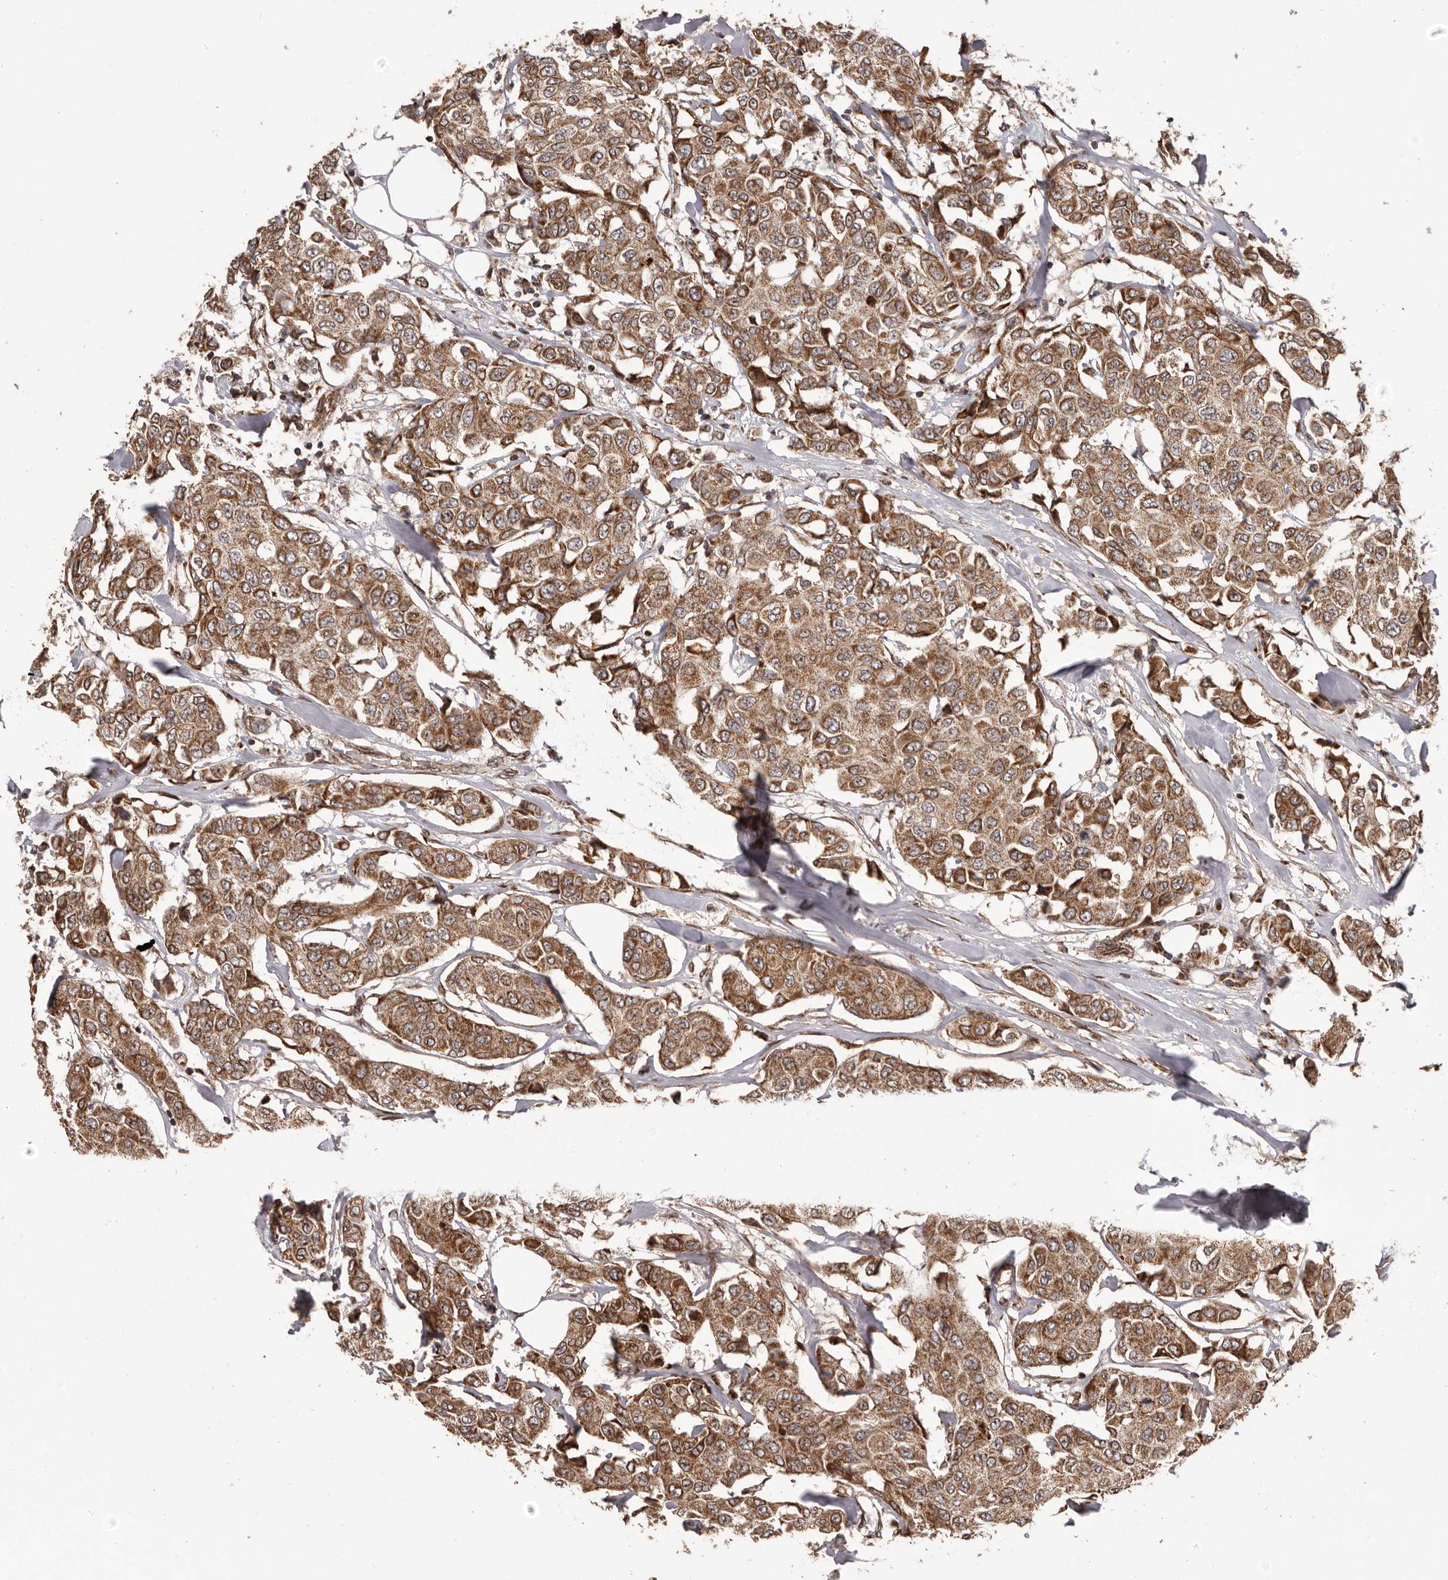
{"staining": {"intensity": "moderate", "quantity": ">75%", "location": "cytoplasmic/membranous"}, "tissue": "breast cancer", "cell_type": "Tumor cells", "image_type": "cancer", "snomed": [{"axis": "morphology", "description": "Duct carcinoma"}, {"axis": "topography", "description": "Breast"}], "caption": "Immunohistochemical staining of human breast cancer reveals medium levels of moderate cytoplasmic/membranous staining in about >75% of tumor cells.", "gene": "CHRM2", "patient": {"sex": "female", "age": 80}}